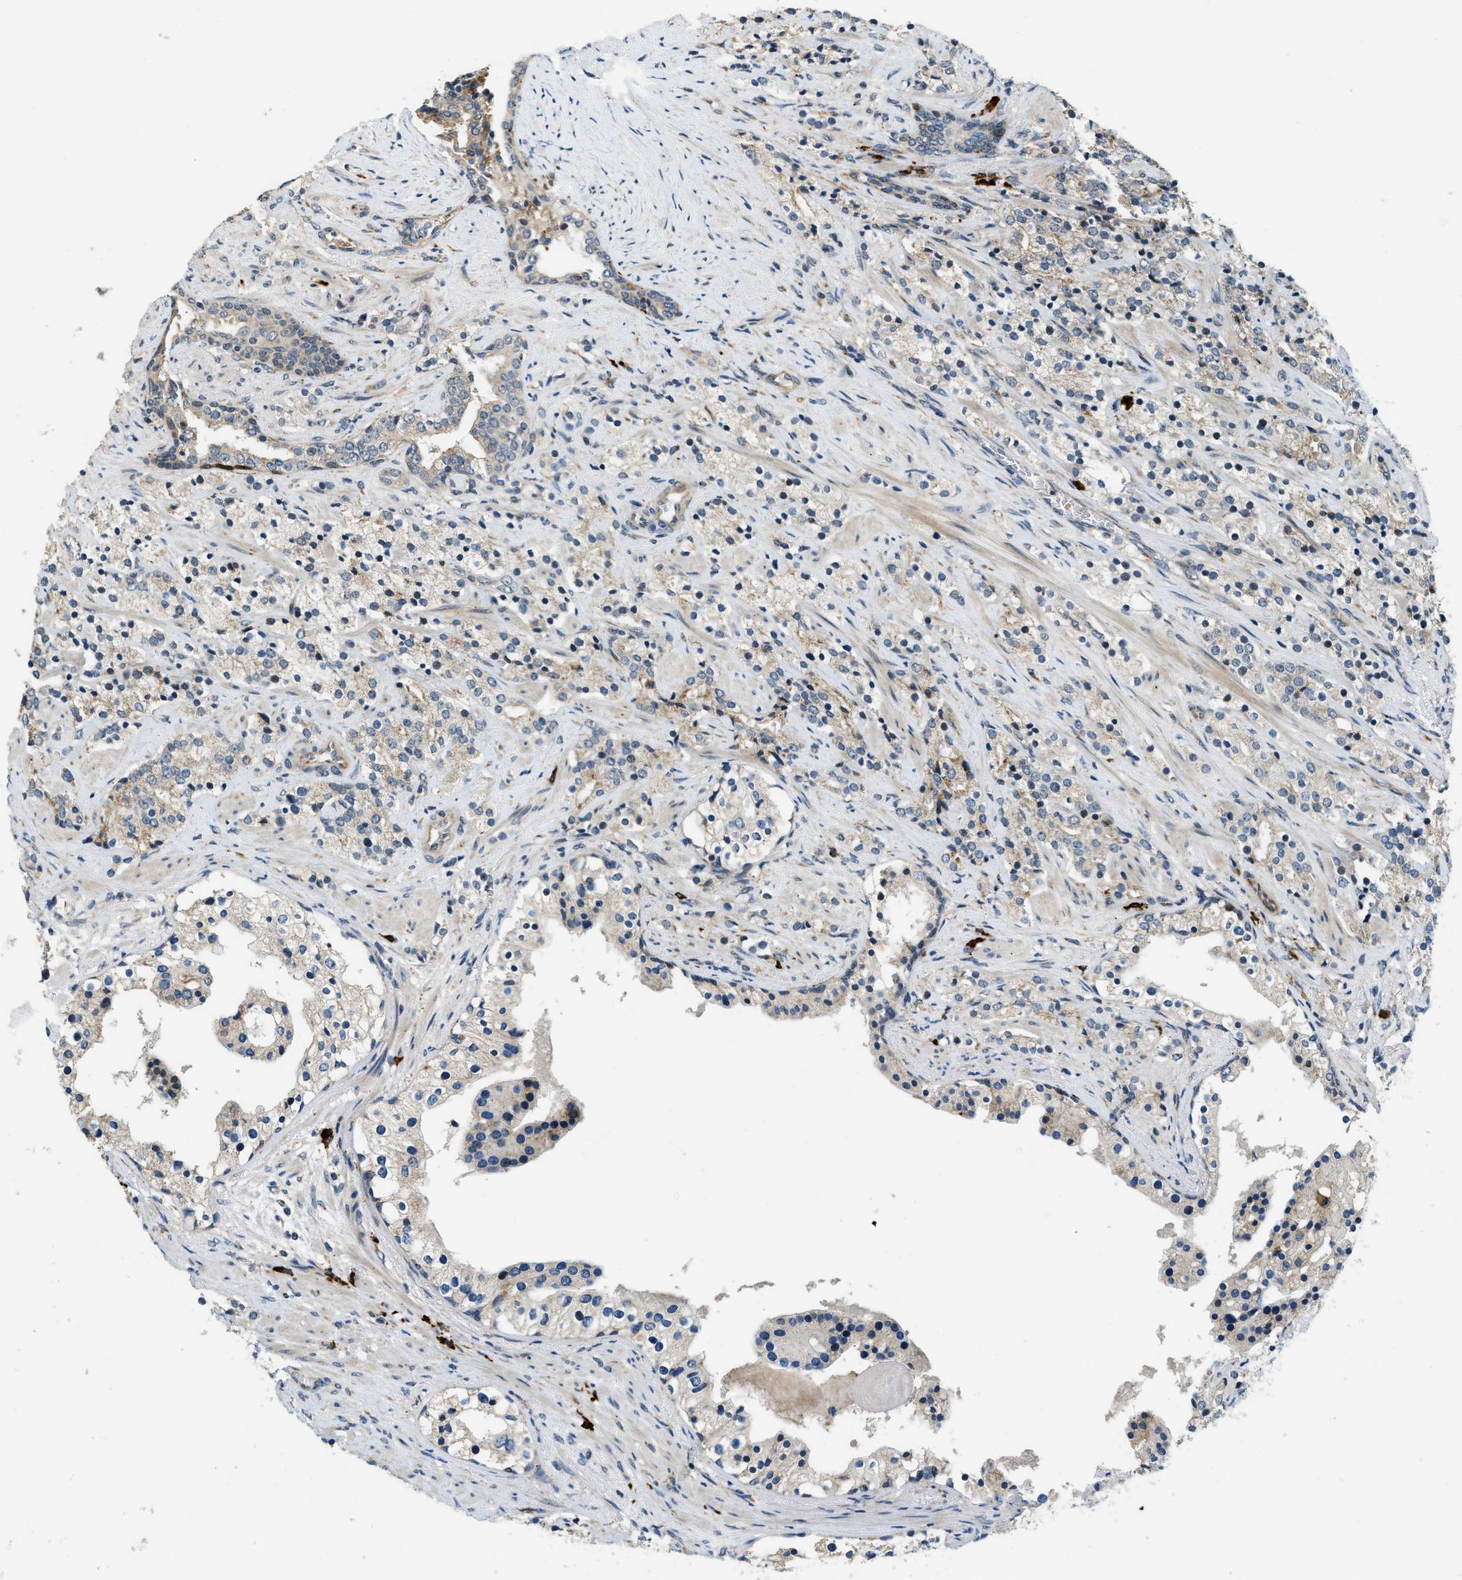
{"staining": {"intensity": "weak", "quantity": "<25%", "location": "cytoplasmic/membranous"}, "tissue": "prostate cancer", "cell_type": "Tumor cells", "image_type": "cancer", "snomed": [{"axis": "morphology", "description": "Adenocarcinoma, High grade"}, {"axis": "topography", "description": "Prostate"}], "caption": "A photomicrograph of human prostate cancer (adenocarcinoma (high-grade)) is negative for staining in tumor cells. (DAB (3,3'-diaminobenzidine) immunohistochemistry (IHC), high magnification).", "gene": "HERC2", "patient": {"sex": "male", "age": 71}}